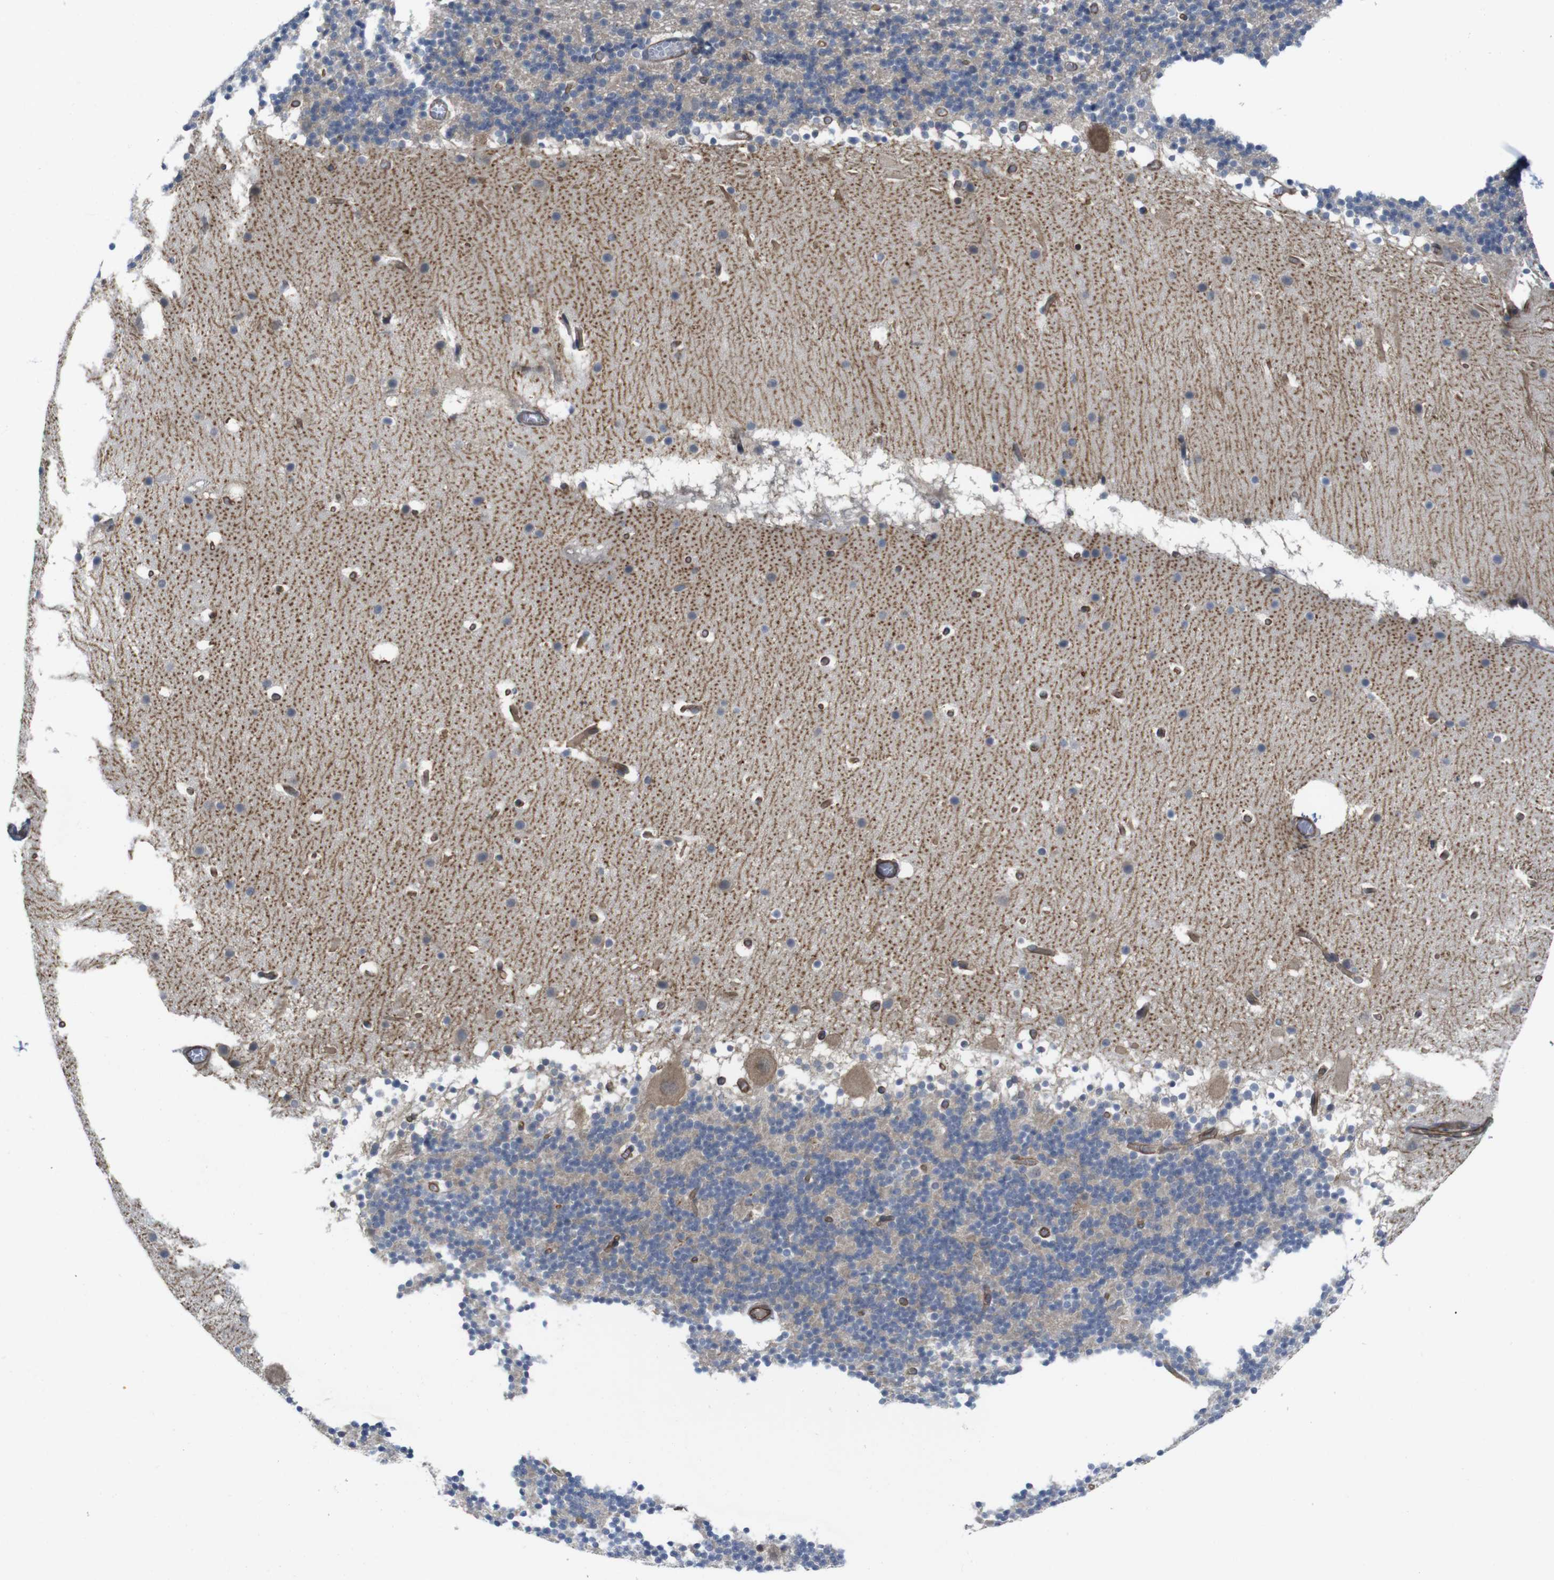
{"staining": {"intensity": "negative", "quantity": "none", "location": "none"}, "tissue": "cerebellum", "cell_type": "Cells in granular layer", "image_type": "normal", "snomed": [{"axis": "morphology", "description": "Normal tissue, NOS"}, {"axis": "topography", "description": "Cerebellum"}], "caption": "Cells in granular layer show no significant protein expression in normal cerebellum. Nuclei are stained in blue.", "gene": "ZDHHC5", "patient": {"sex": "male", "age": 45}}